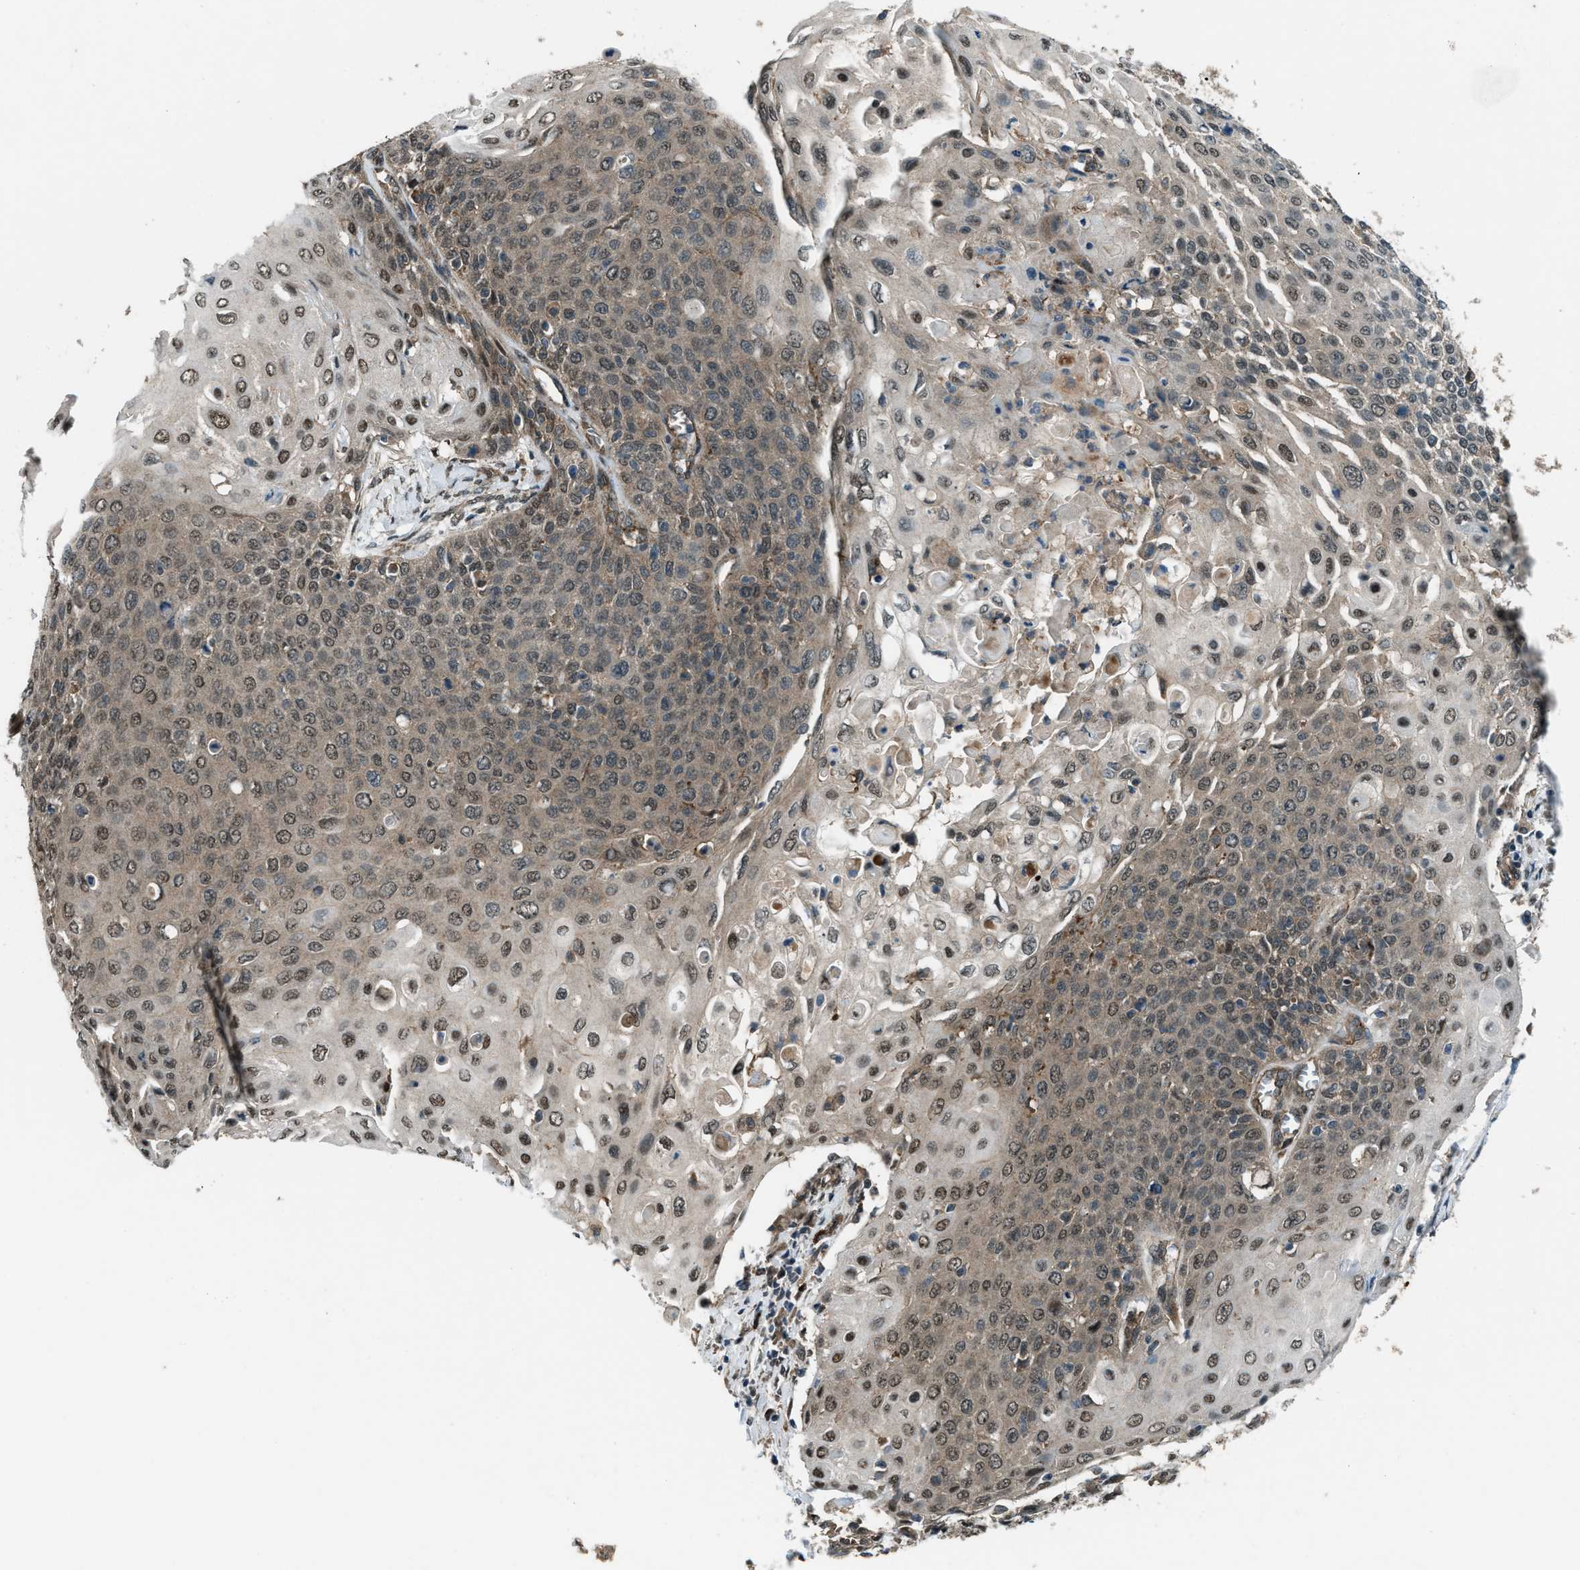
{"staining": {"intensity": "moderate", "quantity": "25%-75%", "location": "nuclear"}, "tissue": "cervical cancer", "cell_type": "Tumor cells", "image_type": "cancer", "snomed": [{"axis": "morphology", "description": "Squamous cell carcinoma, NOS"}, {"axis": "topography", "description": "Cervix"}], "caption": "Tumor cells show medium levels of moderate nuclear positivity in approximately 25%-75% of cells in cervical cancer (squamous cell carcinoma).", "gene": "SVIL", "patient": {"sex": "female", "age": 39}}